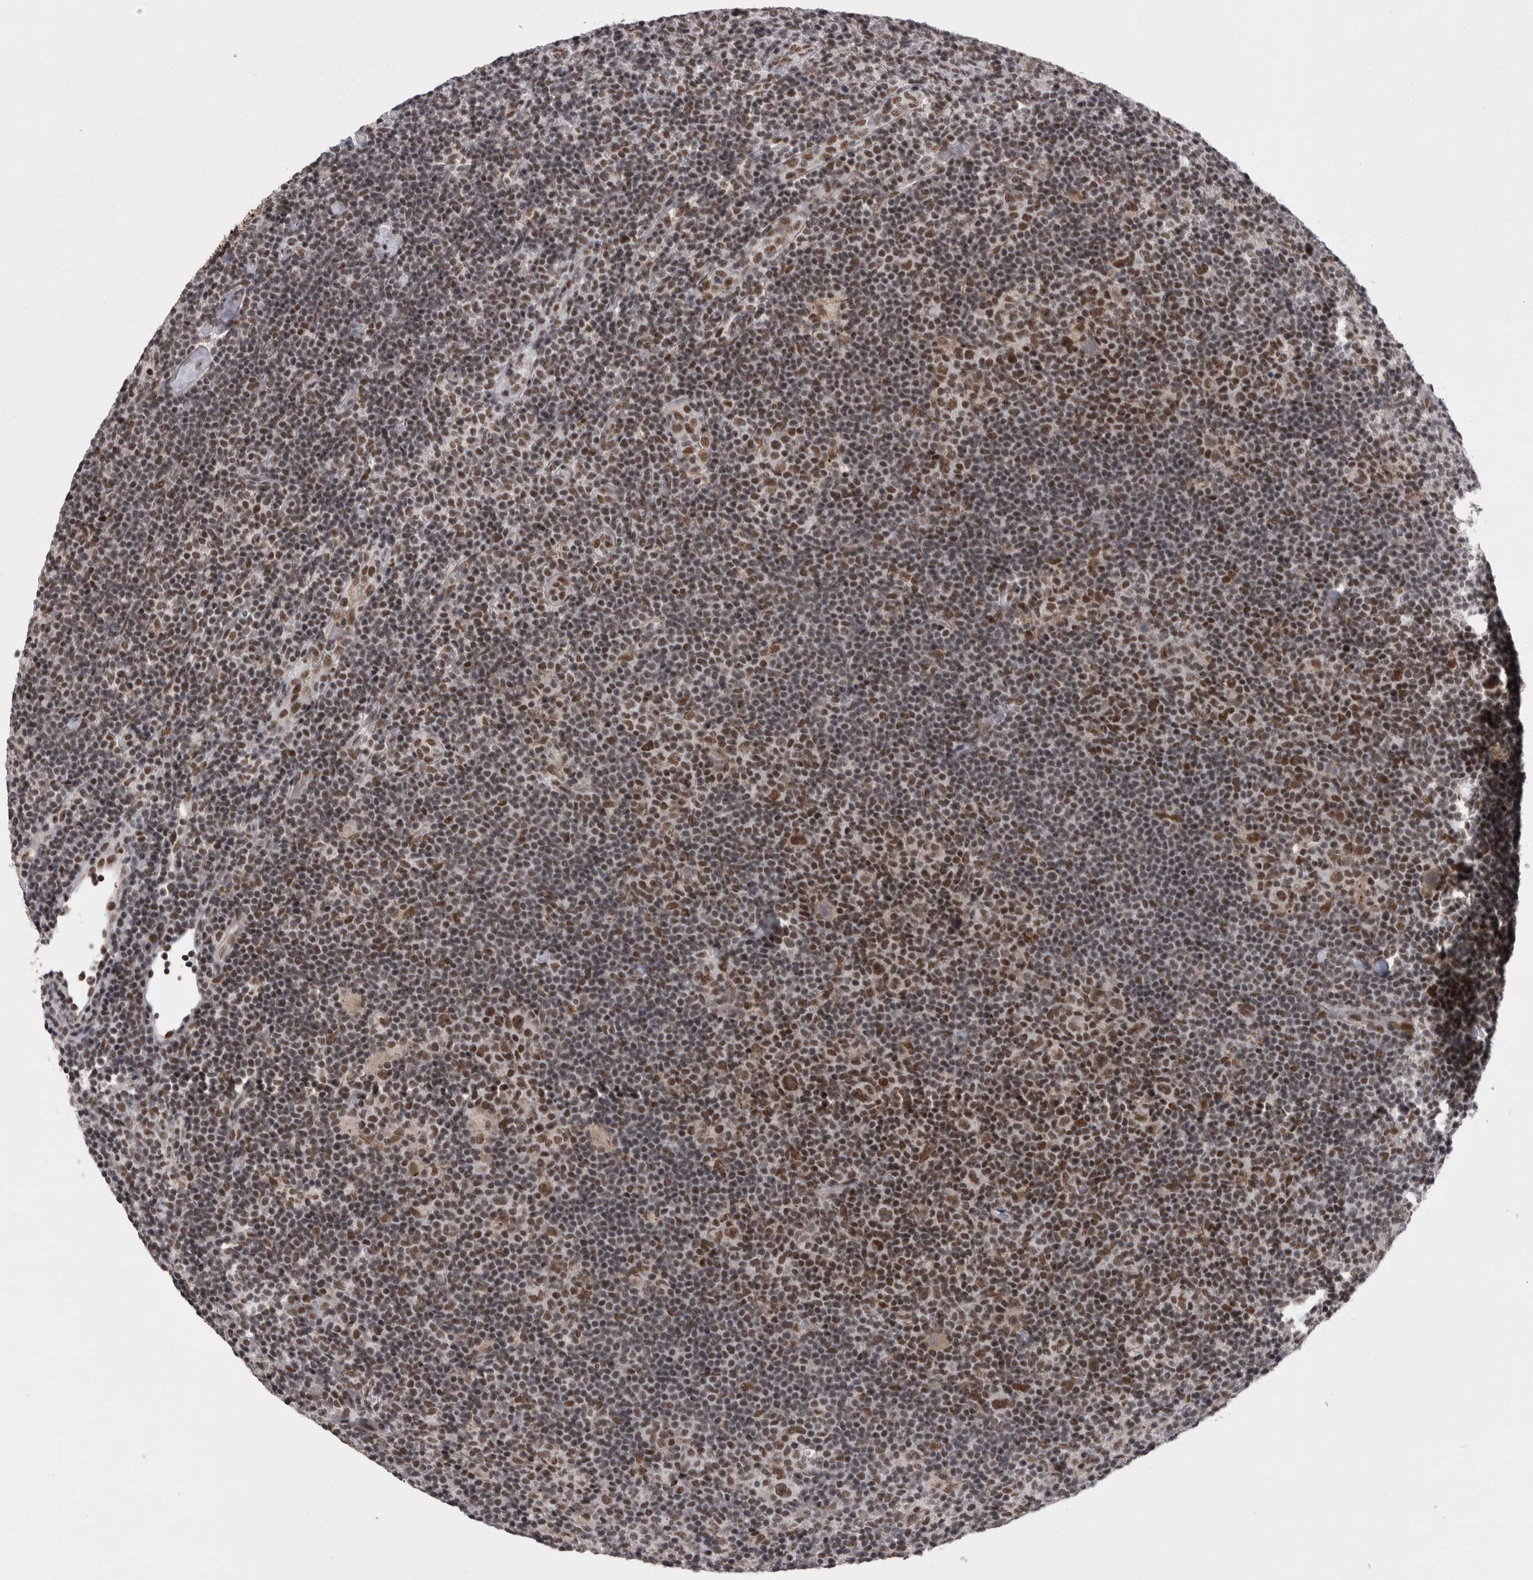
{"staining": {"intensity": "strong", "quantity": ">75%", "location": "nuclear"}, "tissue": "lymphoma", "cell_type": "Tumor cells", "image_type": "cancer", "snomed": [{"axis": "morphology", "description": "Hodgkin's disease, NOS"}, {"axis": "topography", "description": "Lymph node"}], "caption": "Immunohistochemistry (IHC) of Hodgkin's disease displays high levels of strong nuclear staining in about >75% of tumor cells.", "gene": "DMTF1", "patient": {"sex": "female", "age": 57}}